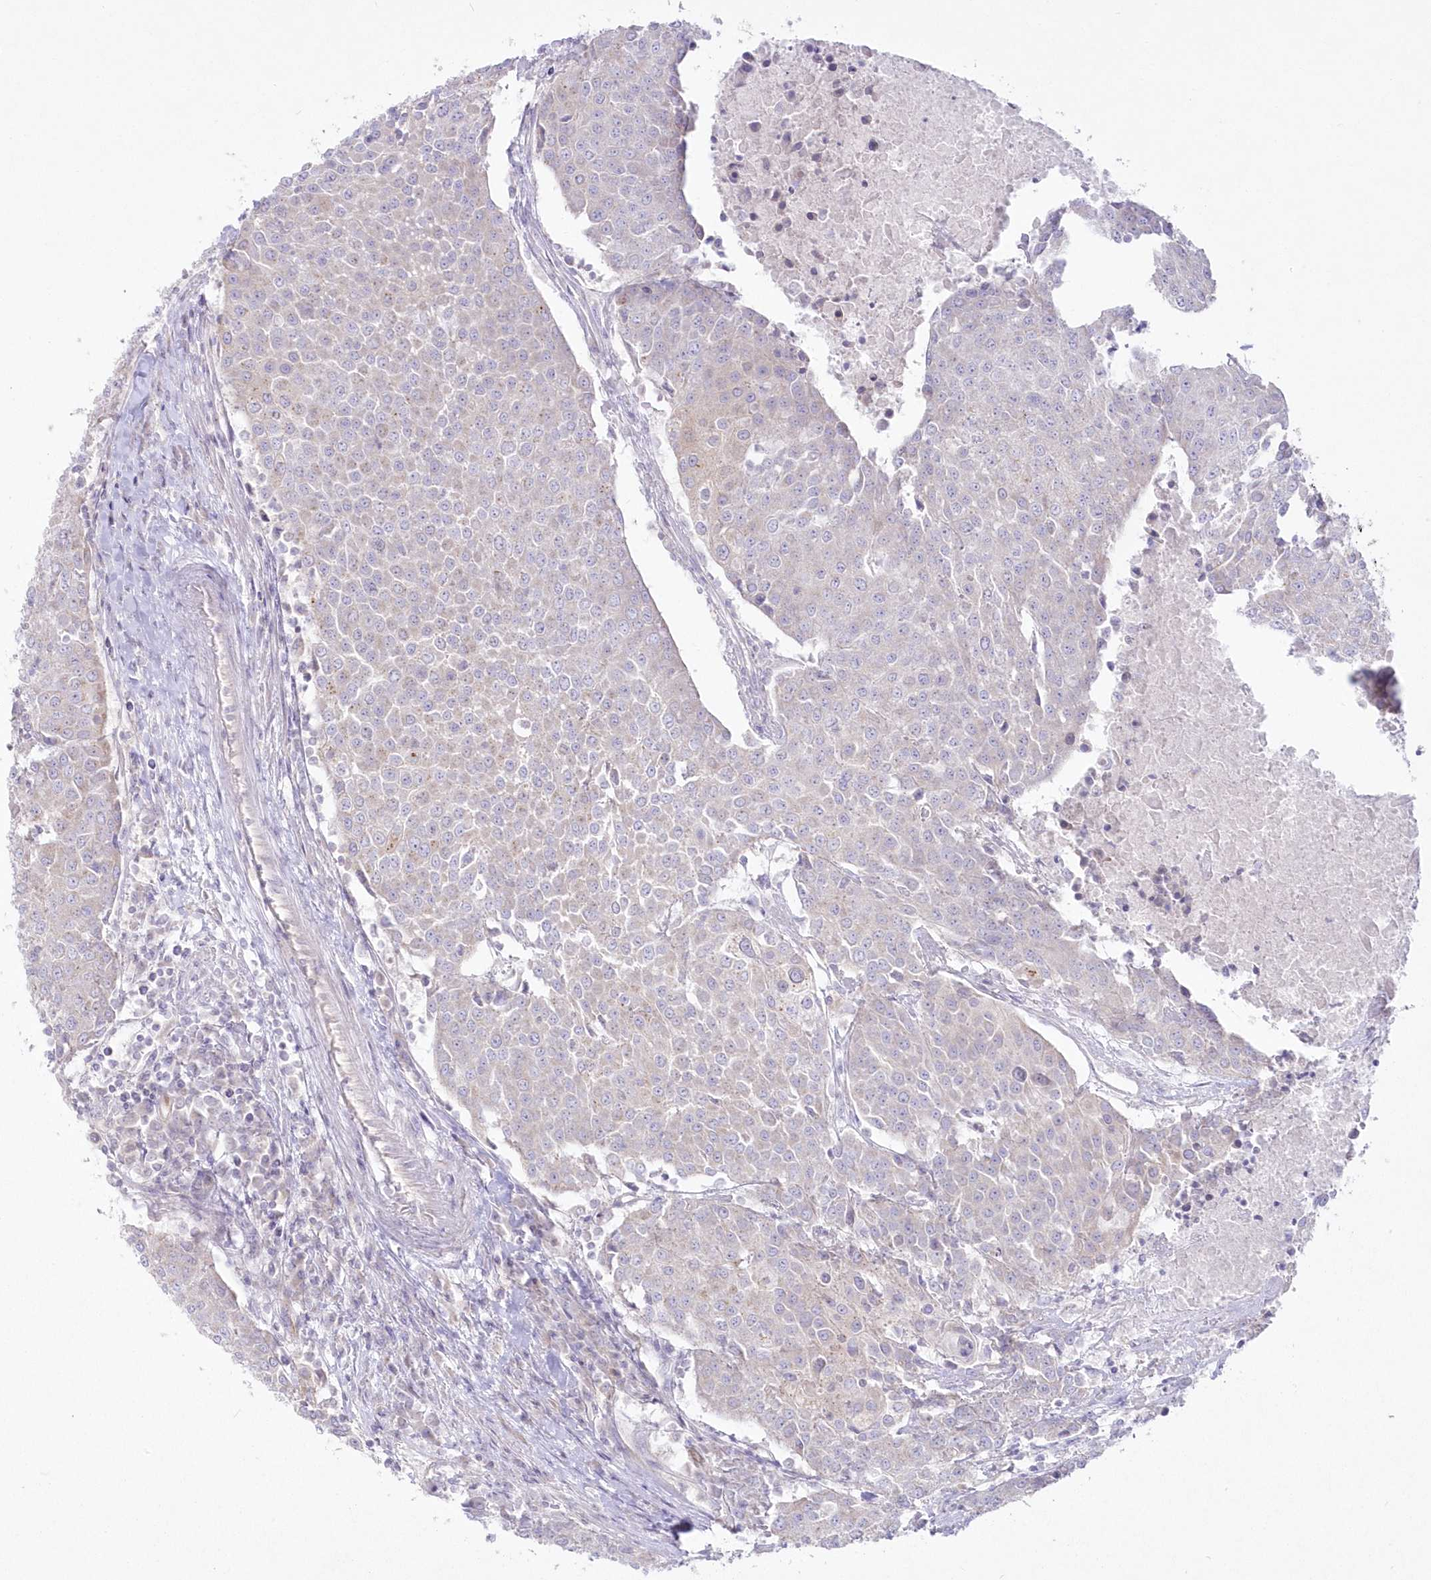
{"staining": {"intensity": "negative", "quantity": "none", "location": "none"}, "tissue": "urothelial cancer", "cell_type": "Tumor cells", "image_type": "cancer", "snomed": [{"axis": "morphology", "description": "Urothelial carcinoma, High grade"}, {"axis": "topography", "description": "Urinary bladder"}], "caption": "The histopathology image shows no significant expression in tumor cells of high-grade urothelial carcinoma.", "gene": "ZNF843", "patient": {"sex": "female", "age": 85}}